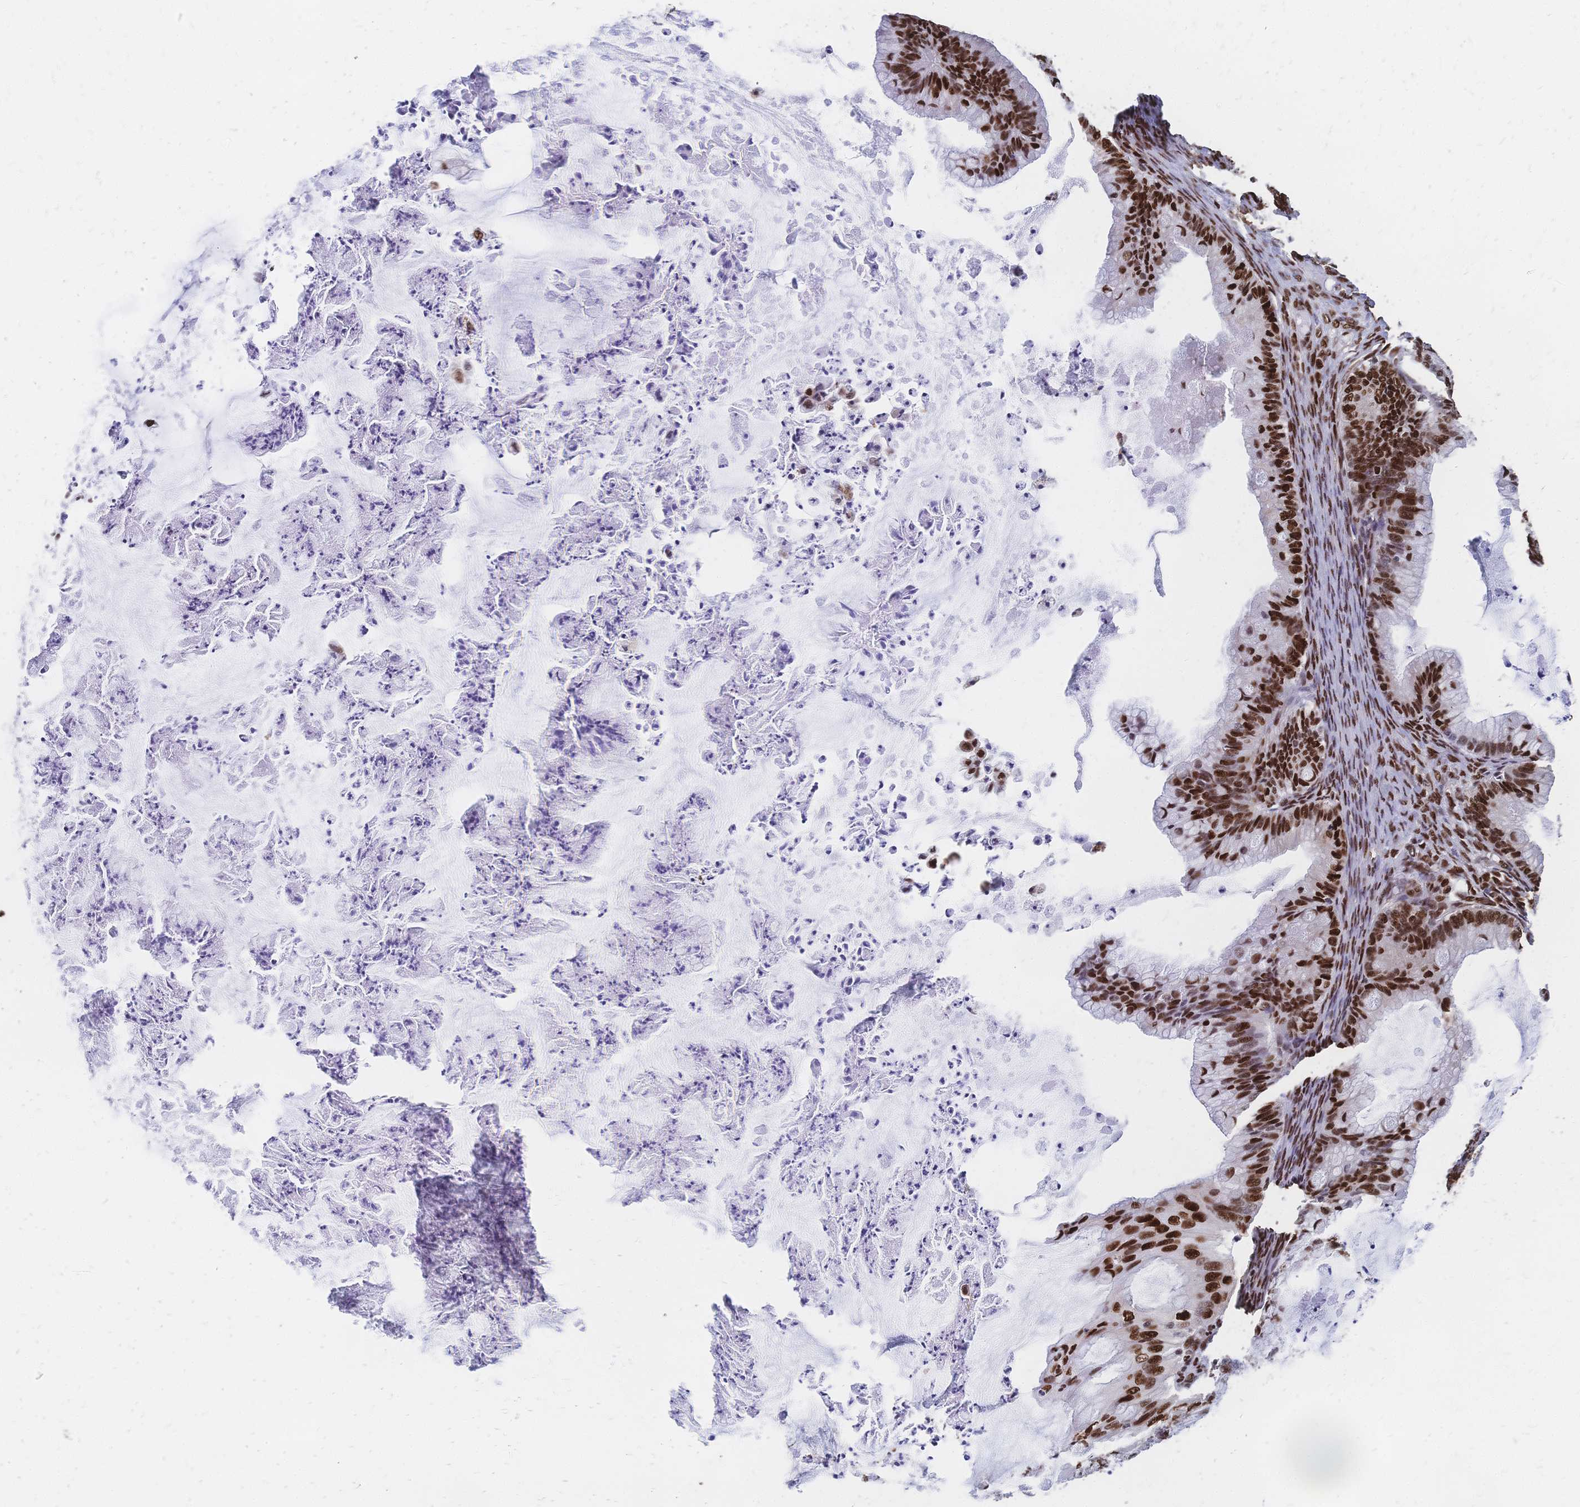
{"staining": {"intensity": "strong", "quantity": ">75%", "location": "nuclear"}, "tissue": "ovarian cancer", "cell_type": "Tumor cells", "image_type": "cancer", "snomed": [{"axis": "morphology", "description": "Cystadenocarcinoma, mucinous, NOS"}, {"axis": "topography", "description": "Ovary"}], "caption": "Protein analysis of mucinous cystadenocarcinoma (ovarian) tissue reveals strong nuclear staining in approximately >75% of tumor cells.", "gene": "HDGF", "patient": {"sex": "female", "age": 35}}